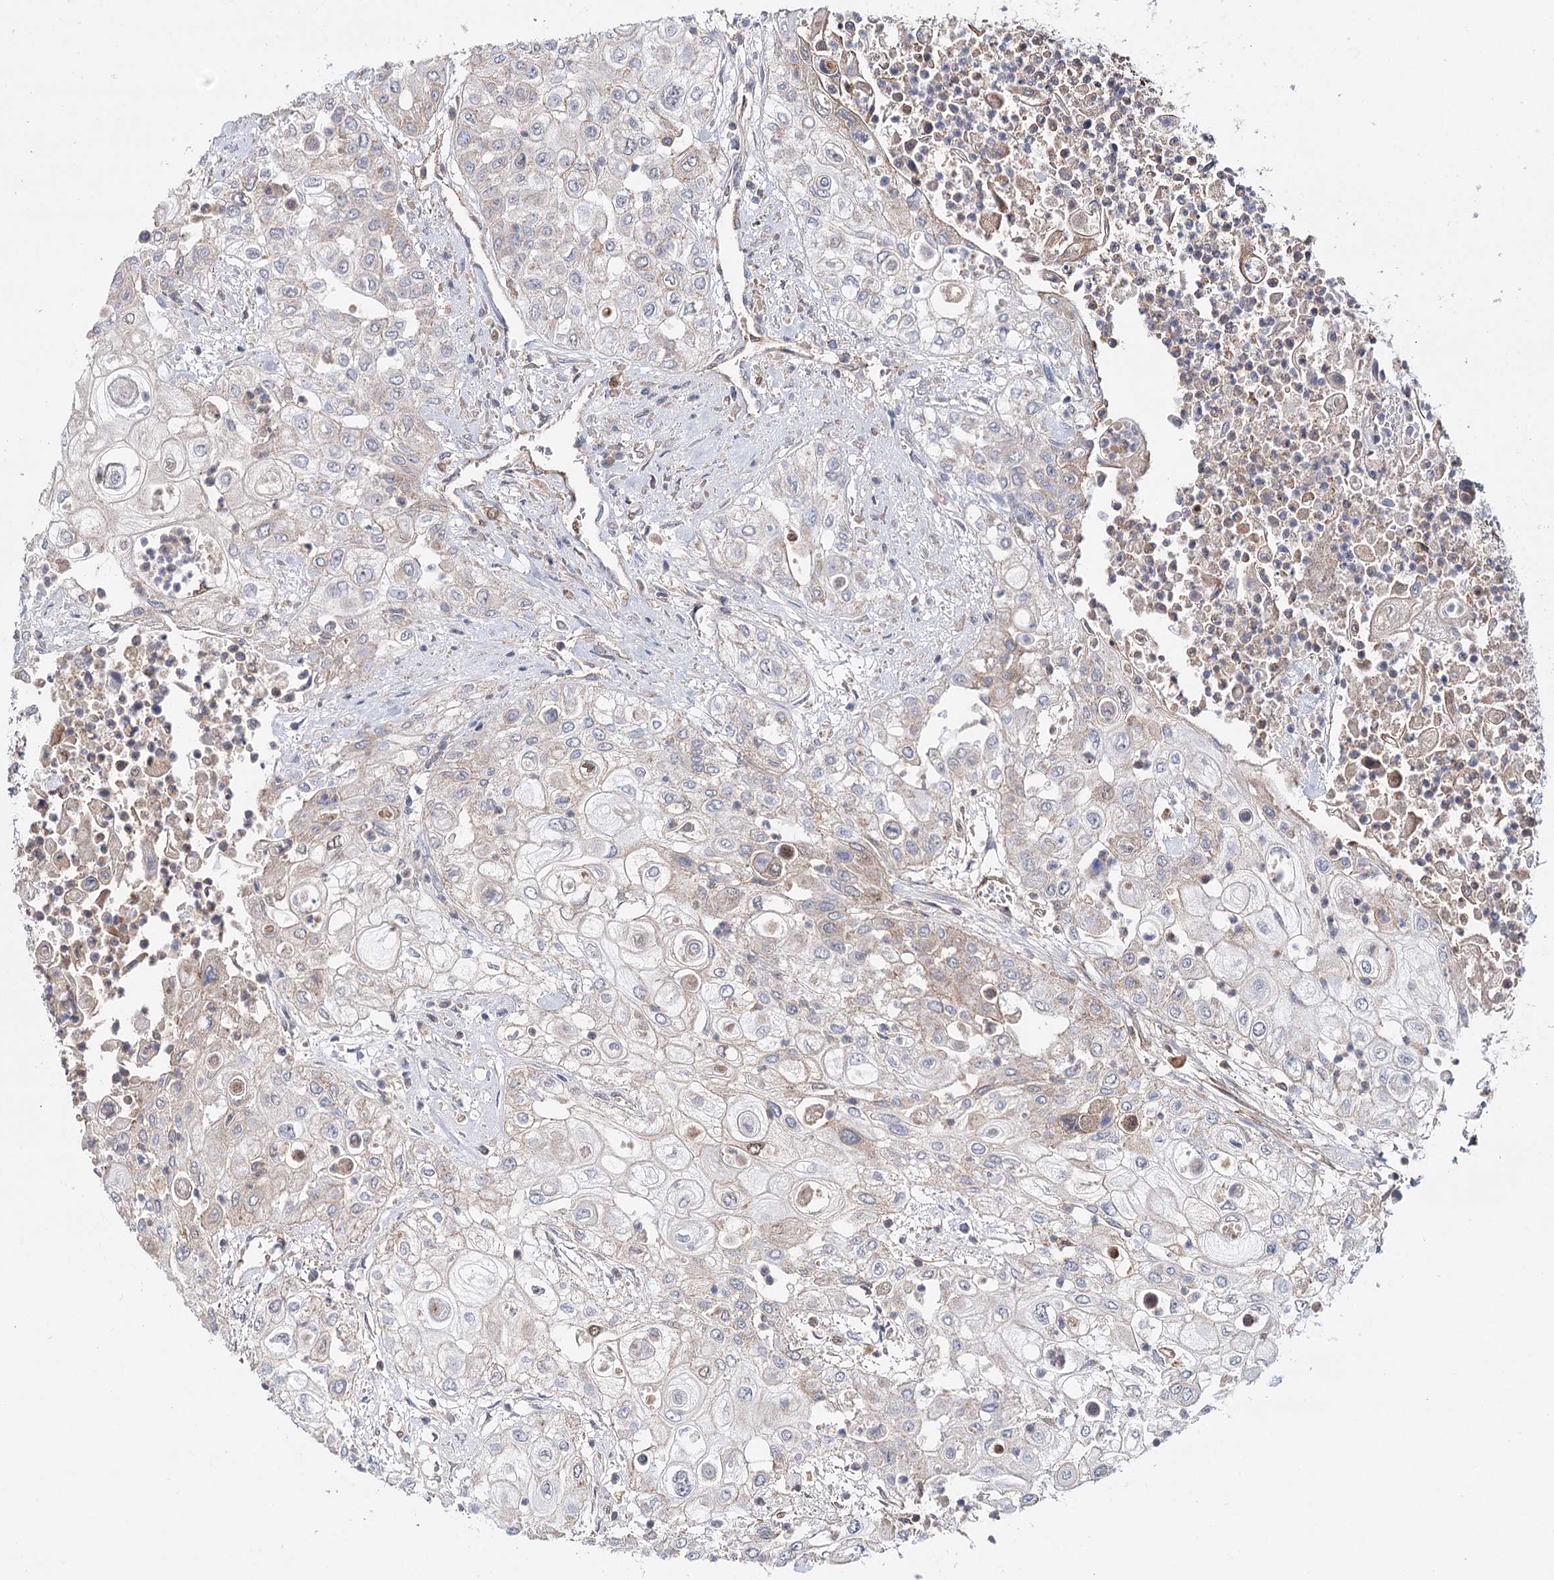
{"staining": {"intensity": "negative", "quantity": "none", "location": "none"}, "tissue": "urothelial cancer", "cell_type": "Tumor cells", "image_type": "cancer", "snomed": [{"axis": "morphology", "description": "Urothelial carcinoma, High grade"}, {"axis": "topography", "description": "Urinary bladder"}], "caption": "Tumor cells show no significant staining in urothelial cancer. Brightfield microscopy of IHC stained with DAB (3,3'-diaminobenzidine) (brown) and hematoxylin (blue), captured at high magnification.", "gene": "PKP4", "patient": {"sex": "female", "age": 79}}